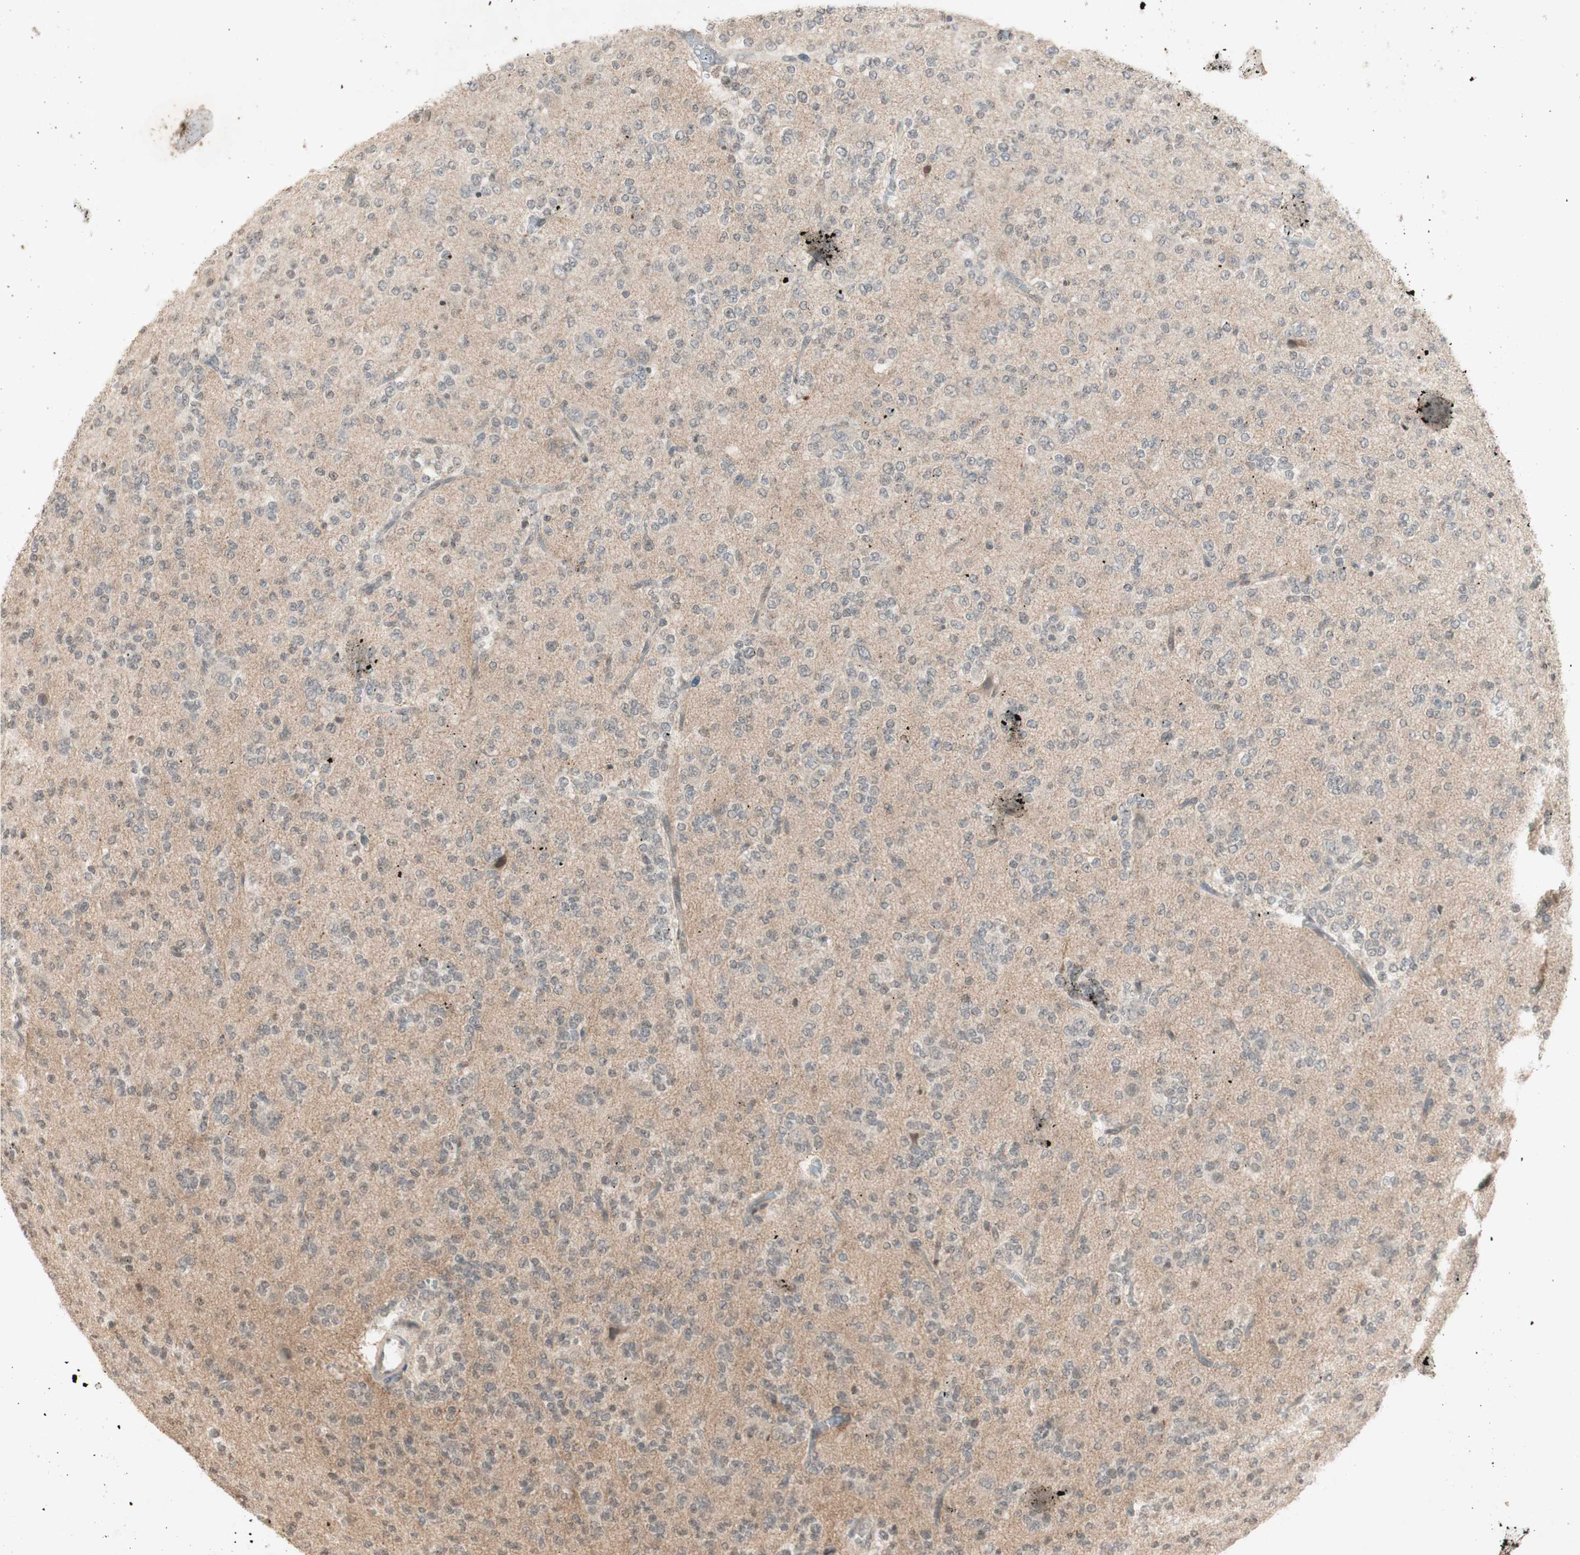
{"staining": {"intensity": "weak", "quantity": ">75%", "location": "cytoplasmic/membranous"}, "tissue": "glioma", "cell_type": "Tumor cells", "image_type": "cancer", "snomed": [{"axis": "morphology", "description": "Glioma, malignant, Low grade"}, {"axis": "topography", "description": "Brain"}], "caption": "Protein expression analysis of human glioma reveals weak cytoplasmic/membranous staining in approximately >75% of tumor cells.", "gene": "GLI1", "patient": {"sex": "male", "age": 38}}